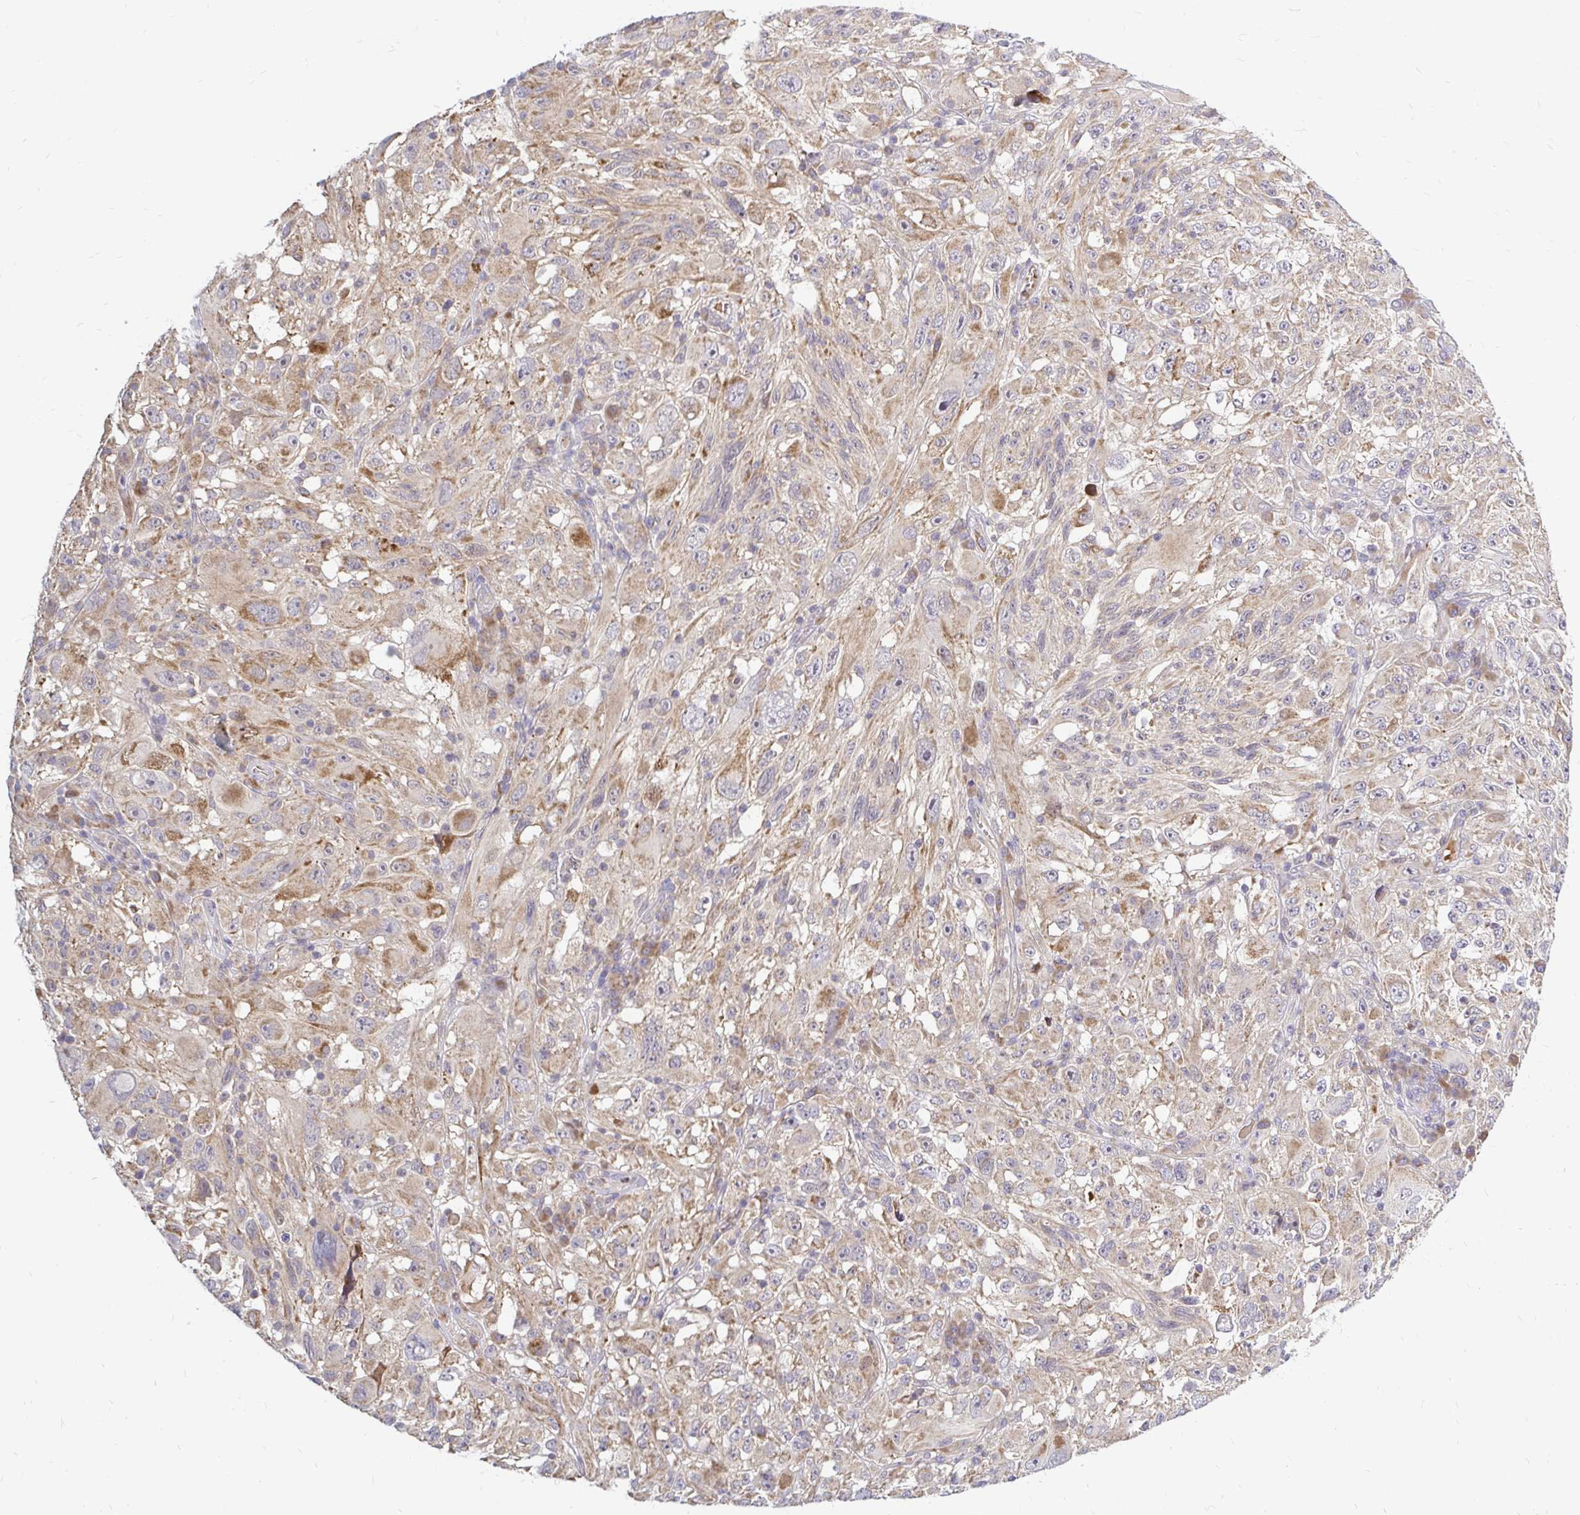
{"staining": {"intensity": "weak", "quantity": "25%-75%", "location": "cytoplasmic/membranous"}, "tissue": "melanoma", "cell_type": "Tumor cells", "image_type": "cancer", "snomed": [{"axis": "morphology", "description": "Malignant melanoma, NOS"}, {"axis": "topography", "description": "Skin"}], "caption": "This is an image of IHC staining of melanoma, which shows weak positivity in the cytoplasmic/membranous of tumor cells.", "gene": "ARHGEF37", "patient": {"sex": "female", "age": 71}}